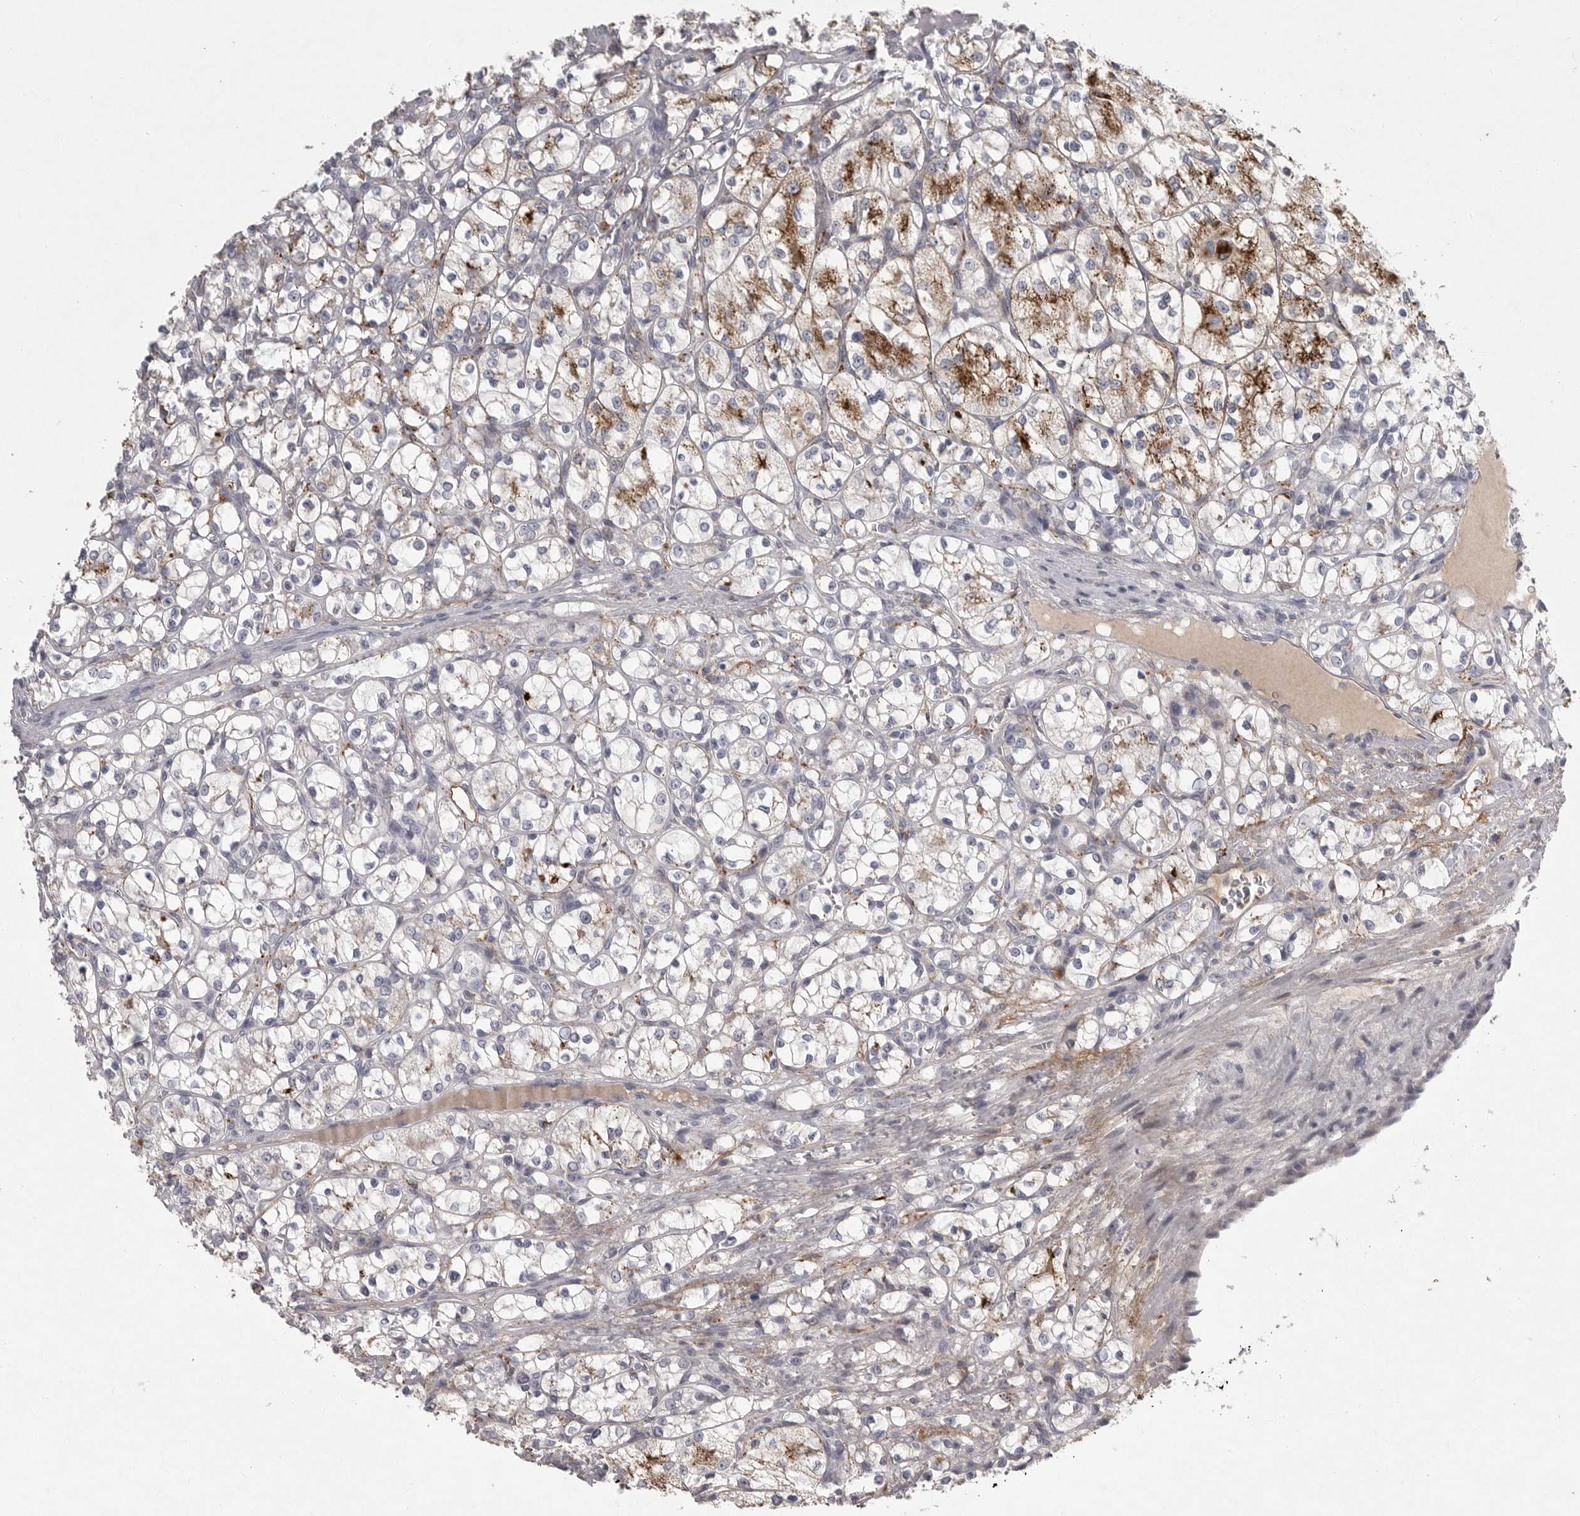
{"staining": {"intensity": "moderate", "quantity": "<25%", "location": "cytoplasmic/membranous"}, "tissue": "renal cancer", "cell_type": "Tumor cells", "image_type": "cancer", "snomed": [{"axis": "morphology", "description": "Adenocarcinoma, NOS"}, {"axis": "topography", "description": "Kidney"}], "caption": "There is low levels of moderate cytoplasmic/membranous expression in tumor cells of renal cancer, as demonstrated by immunohistochemical staining (brown color).", "gene": "CRP", "patient": {"sex": "female", "age": 69}}